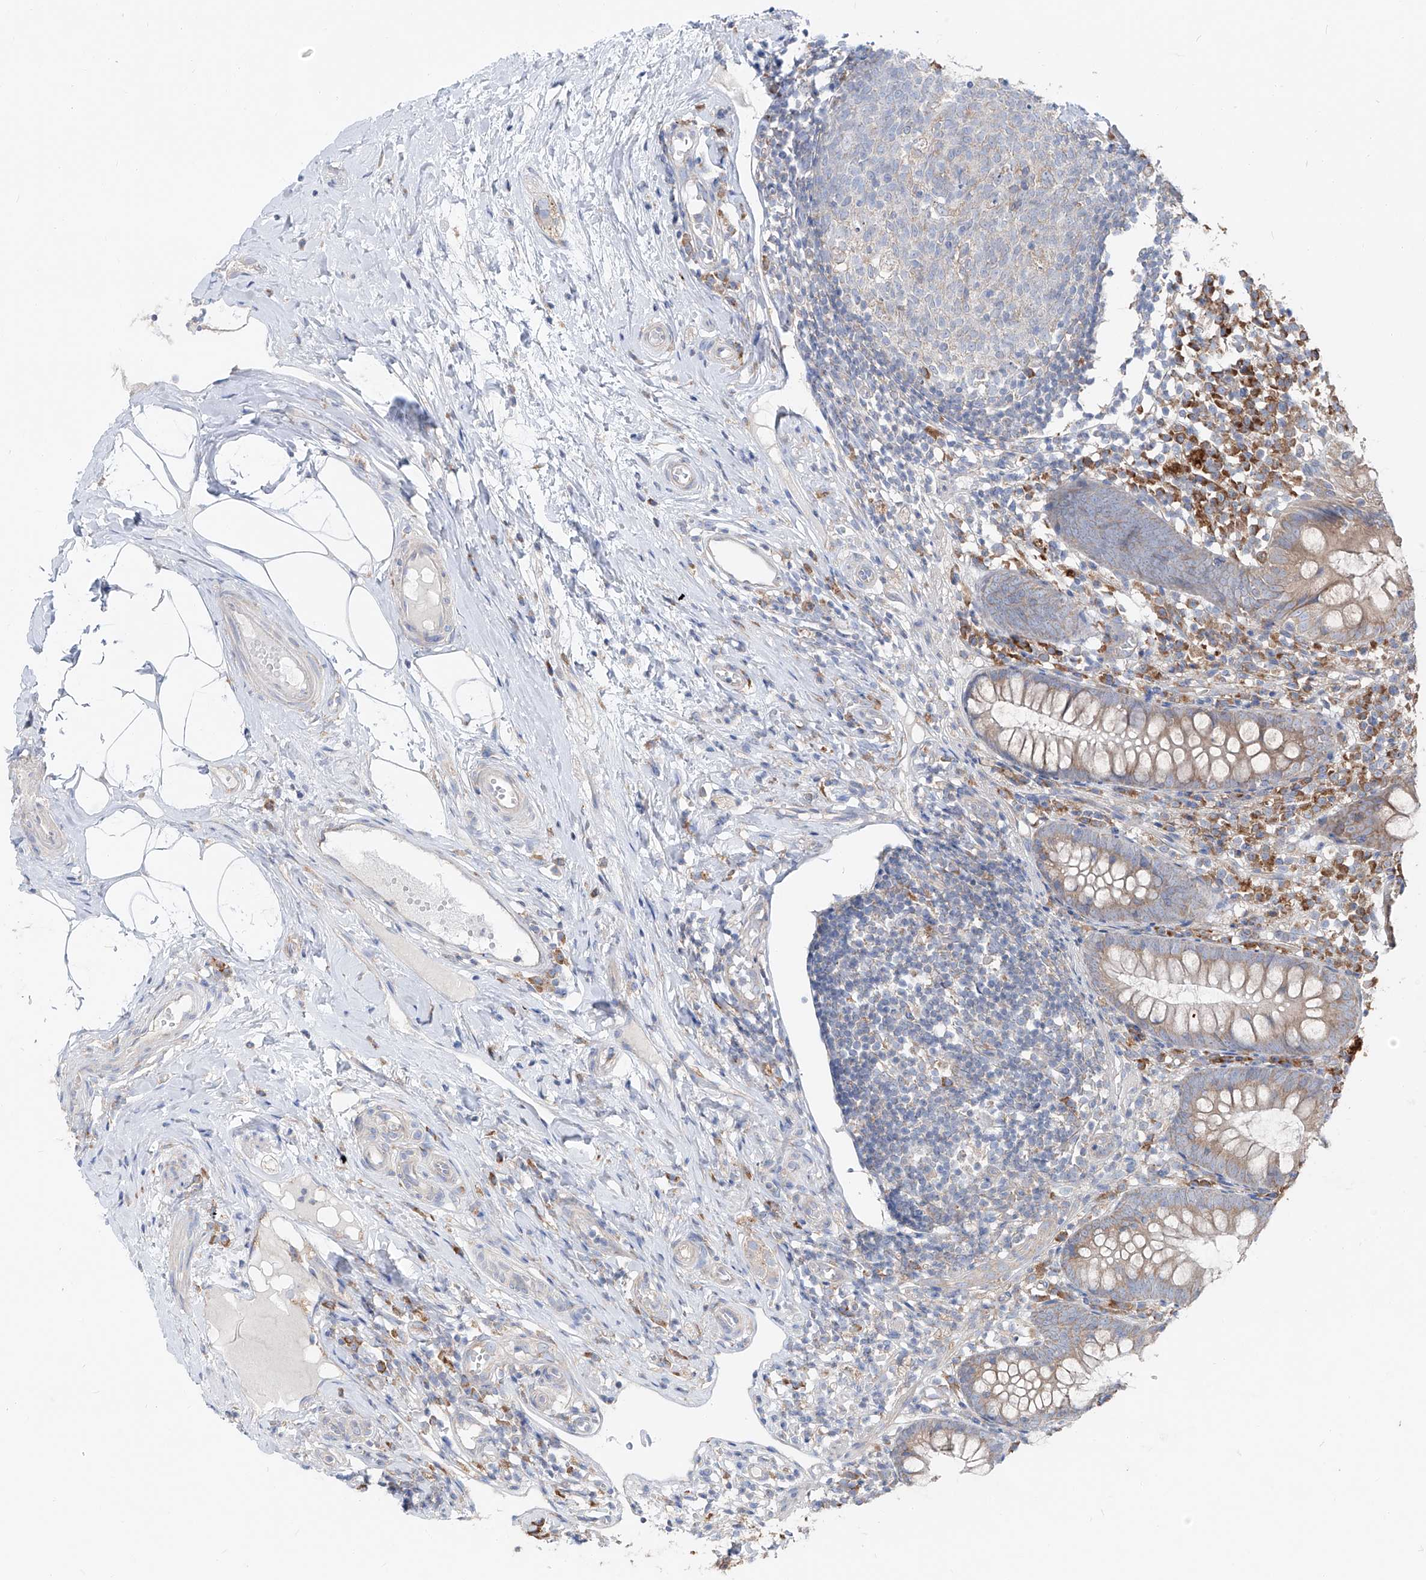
{"staining": {"intensity": "weak", "quantity": ">75%", "location": "cytoplasmic/membranous"}, "tissue": "appendix", "cell_type": "Glandular cells", "image_type": "normal", "snomed": [{"axis": "morphology", "description": "Normal tissue, NOS"}, {"axis": "topography", "description": "Appendix"}], "caption": "Appendix stained with a brown dye demonstrates weak cytoplasmic/membranous positive positivity in approximately >75% of glandular cells.", "gene": "UFL1", "patient": {"sex": "female", "age": 20}}